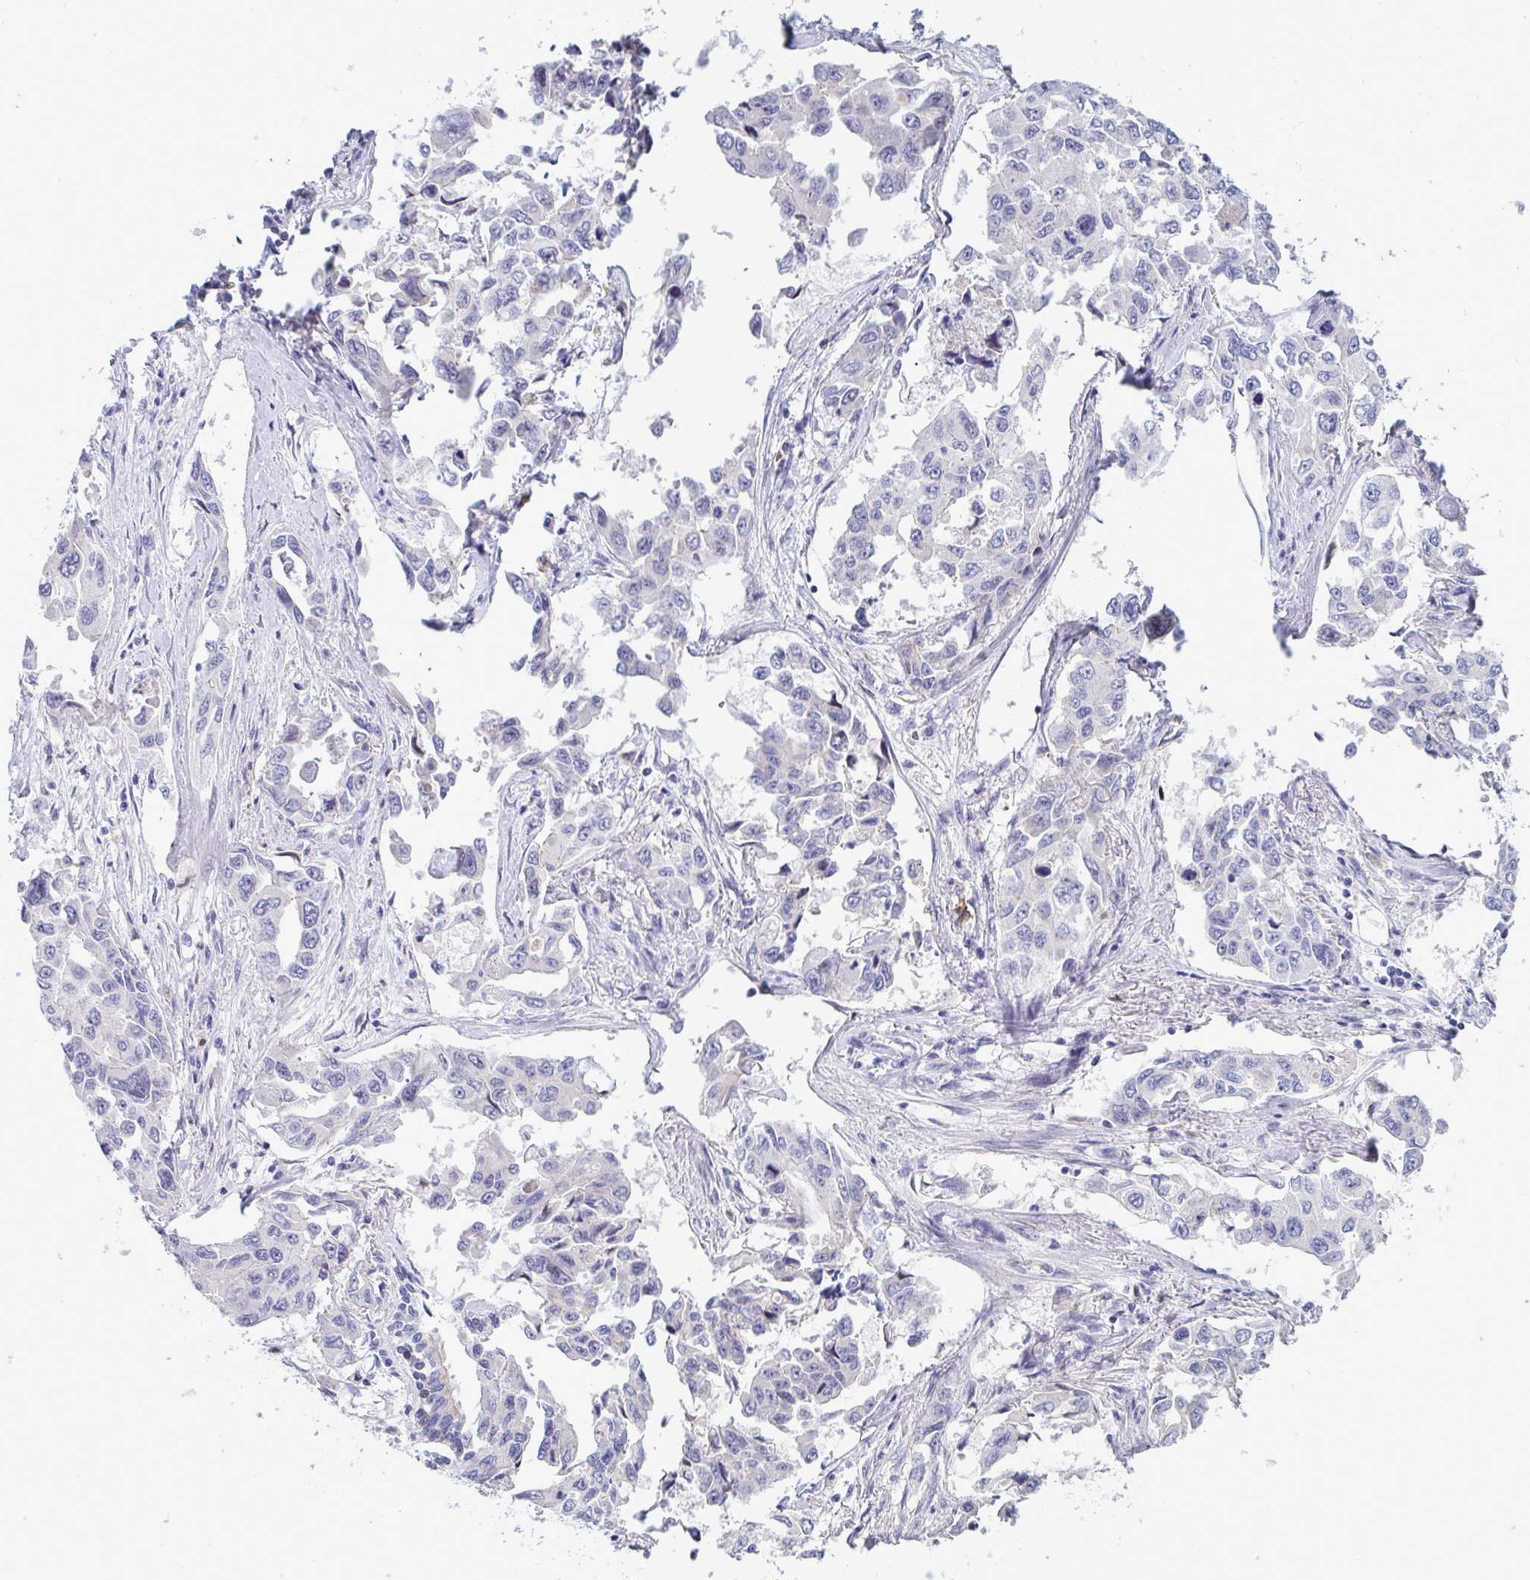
{"staining": {"intensity": "negative", "quantity": "none", "location": "none"}, "tissue": "lung cancer", "cell_type": "Tumor cells", "image_type": "cancer", "snomed": [{"axis": "morphology", "description": "Adenocarcinoma, NOS"}, {"axis": "topography", "description": "Lung"}], "caption": "The immunohistochemistry (IHC) micrograph has no significant positivity in tumor cells of lung cancer tissue.", "gene": "TAS2R38", "patient": {"sex": "male", "age": 64}}